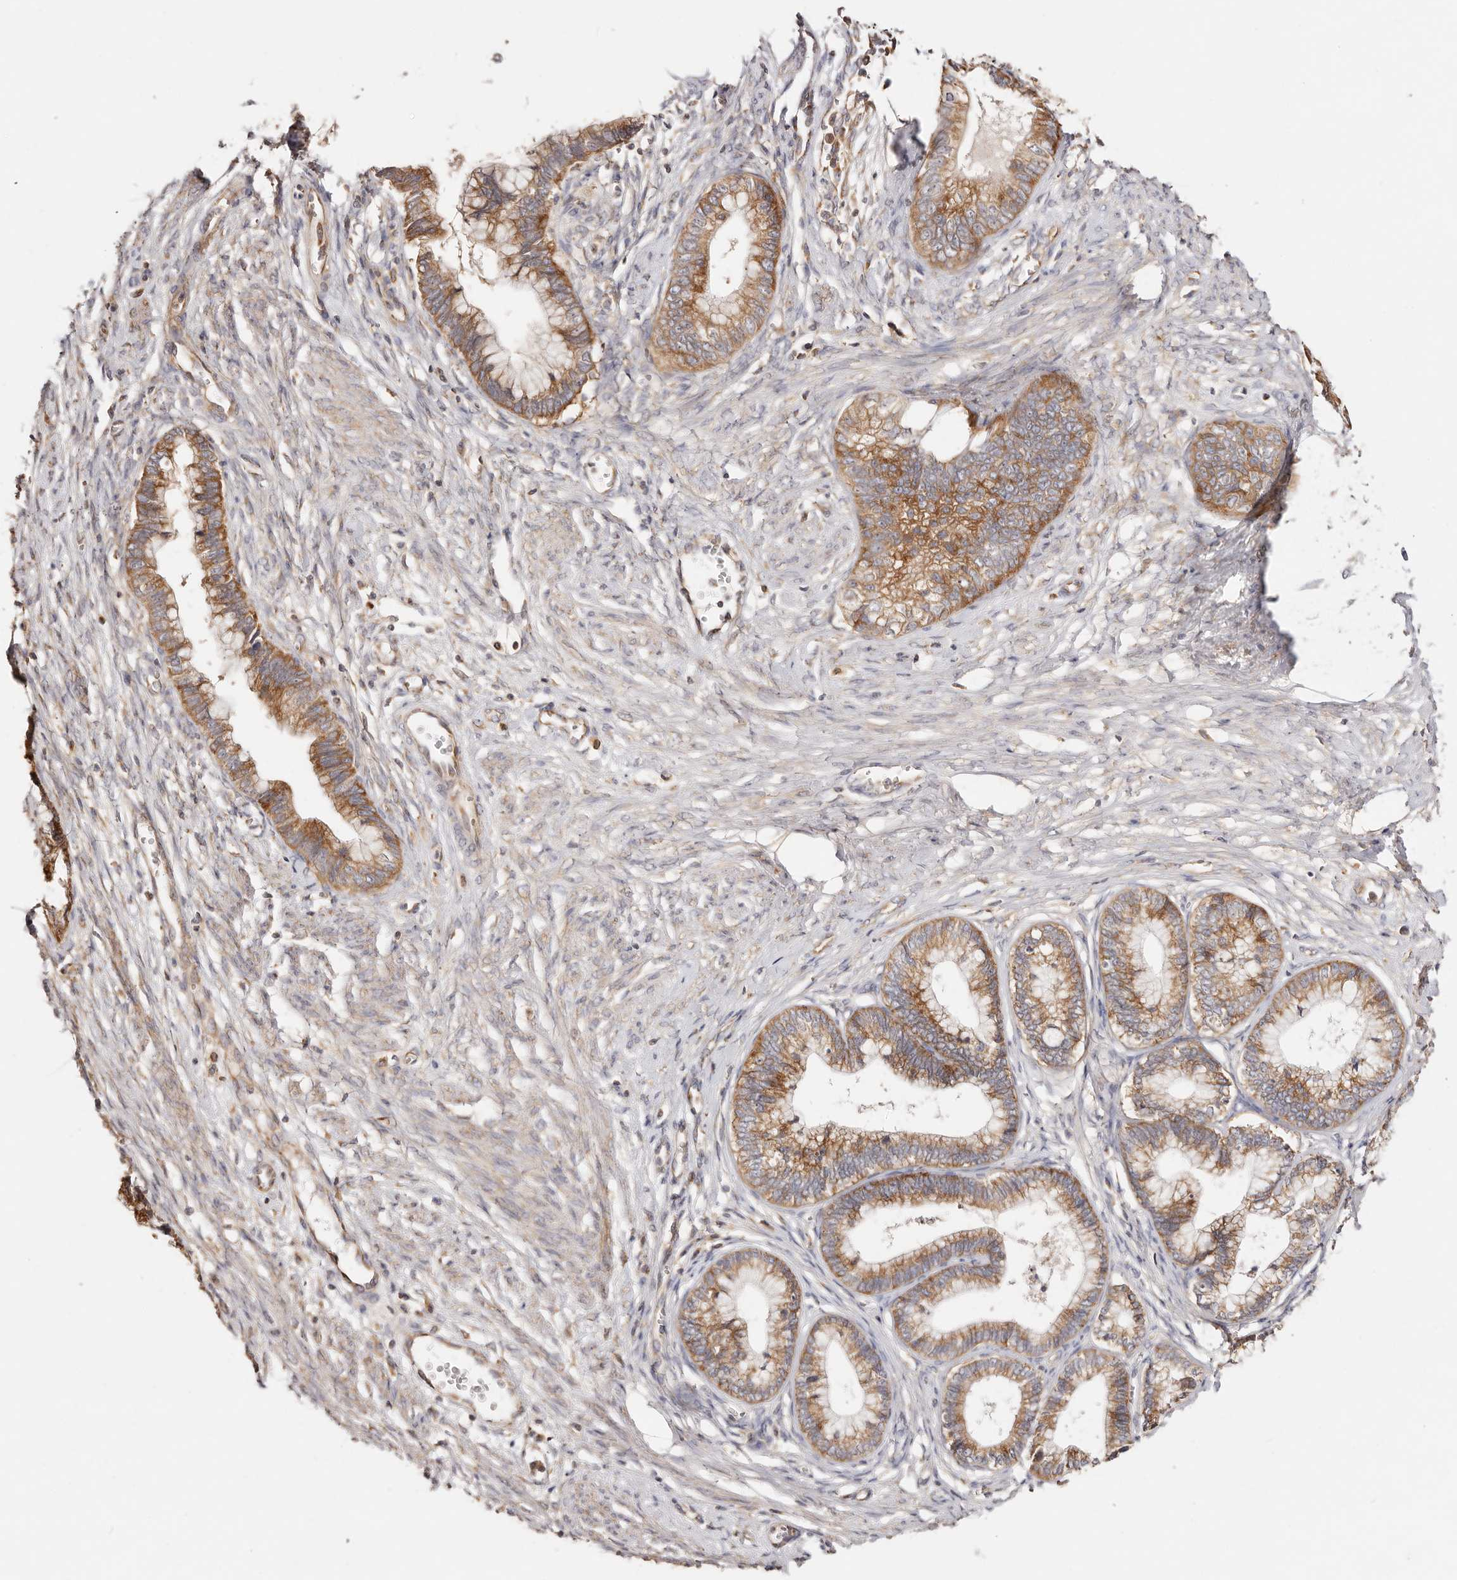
{"staining": {"intensity": "moderate", "quantity": ">75%", "location": "cytoplasmic/membranous"}, "tissue": "cervical cancer", "cell_type": "Tumor cells", "image_type": "cancer", "snomed": [{"axis": "morphology", "description": "Adenocarcinoma, NOS"}, {"axis": "topography", "description": "Cervix"}], "caption": "Immunohistochemical staining of human adenocarcinoma (cervical) demonstrates medium levels of moderate cytoplasmic/membranous positivity in approximately >75% of tumor cells.", "gene": "GNA13", "patient": {"sex": "female", "age": 44}}